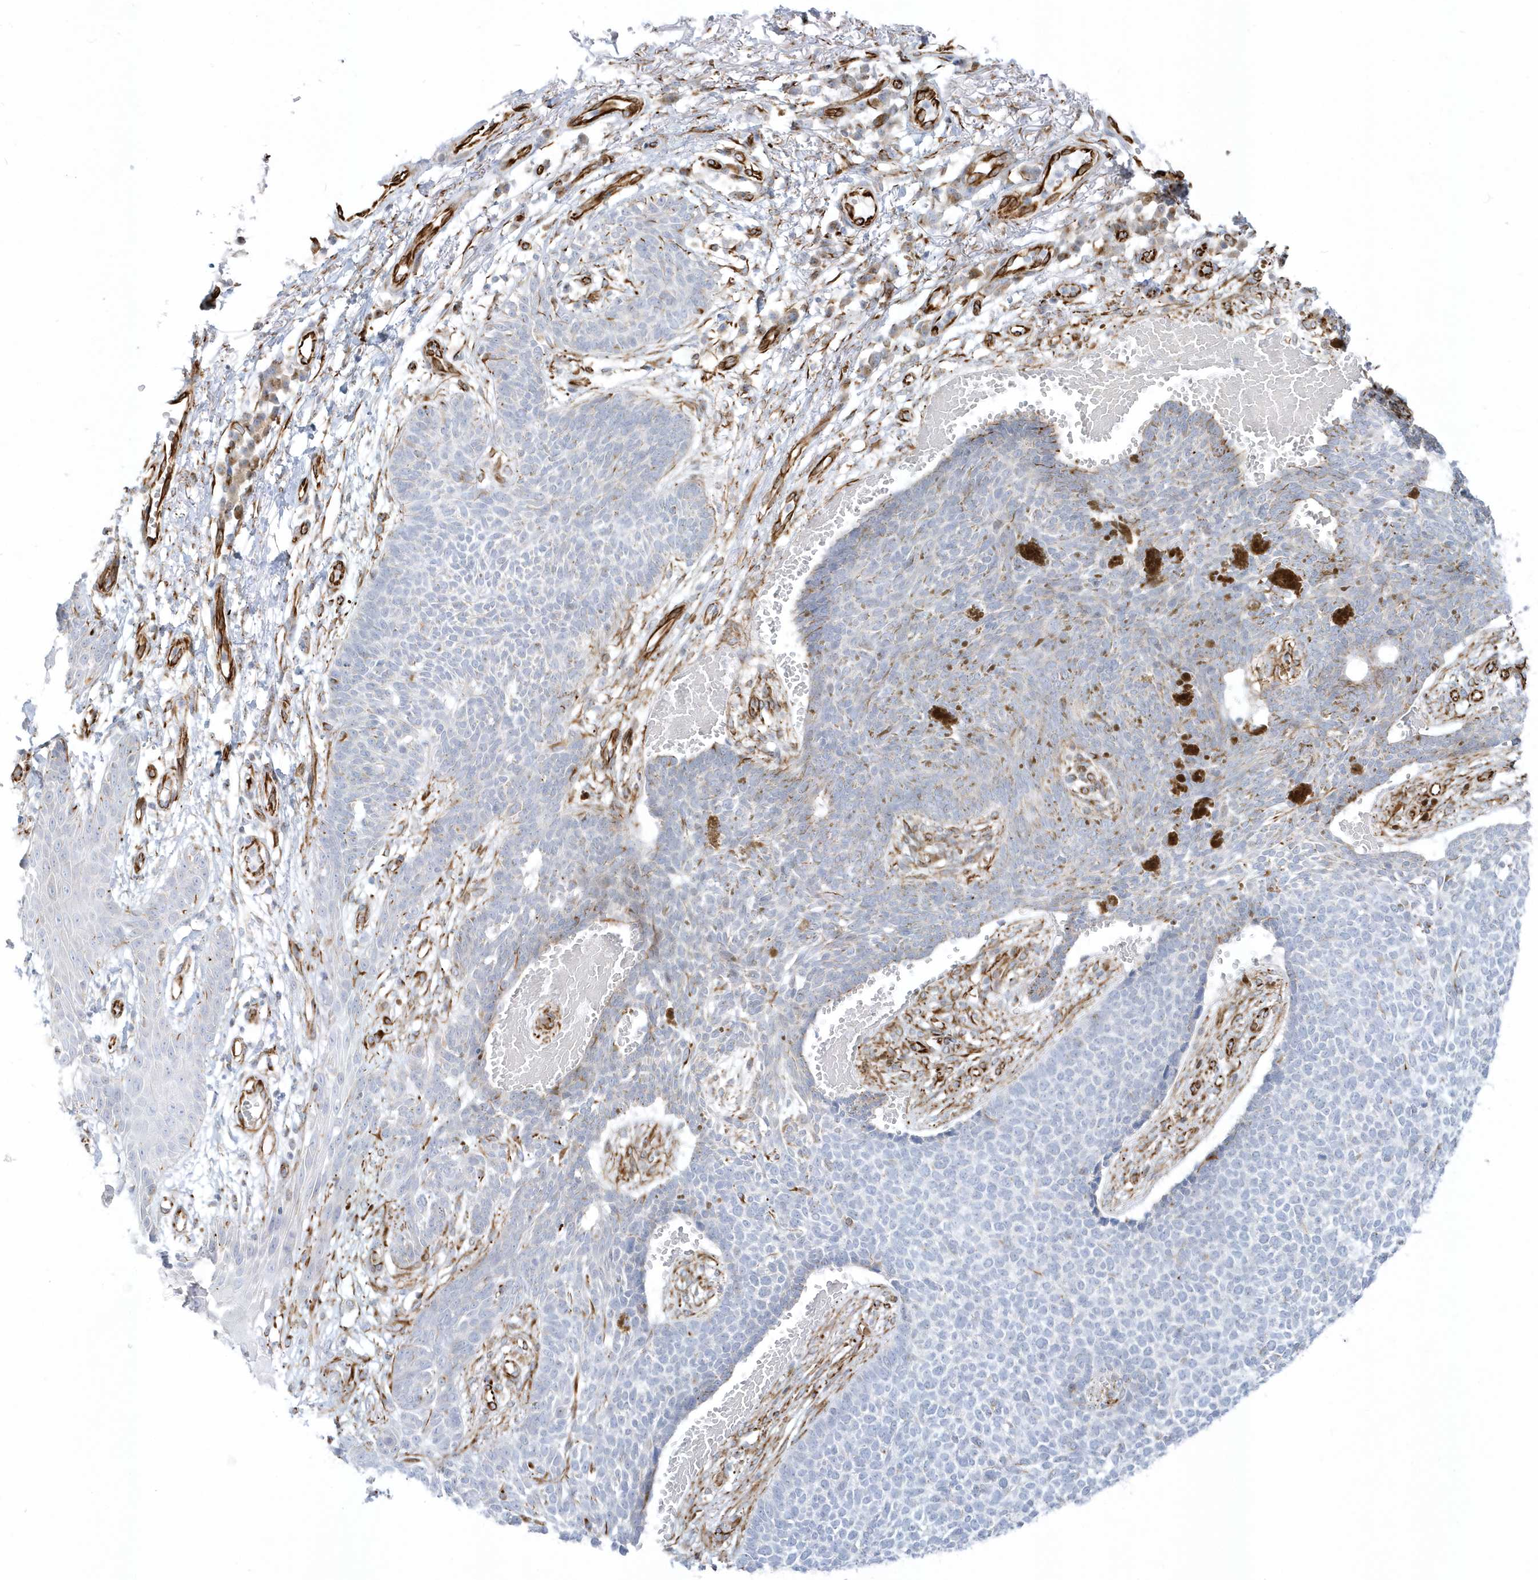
{"staining": {"intensity": "negative", "quantity": "none", "location": "none"}, "tissue": "skin cancer", "cell_type": "Tumor cells", "image_type": "cancer", "snomed": [{"axis": "morphology", "description": "Basal cell carcinoma"}, {"axis": "topography", "description": "Skin"}], "caption": "Tumor cells are negative for protein expression in human skin cancer. (IHC, brightfield microscopy, high magnification).", "gene": "PPIL6", "patient": {"sex": "female", "age": 84}}